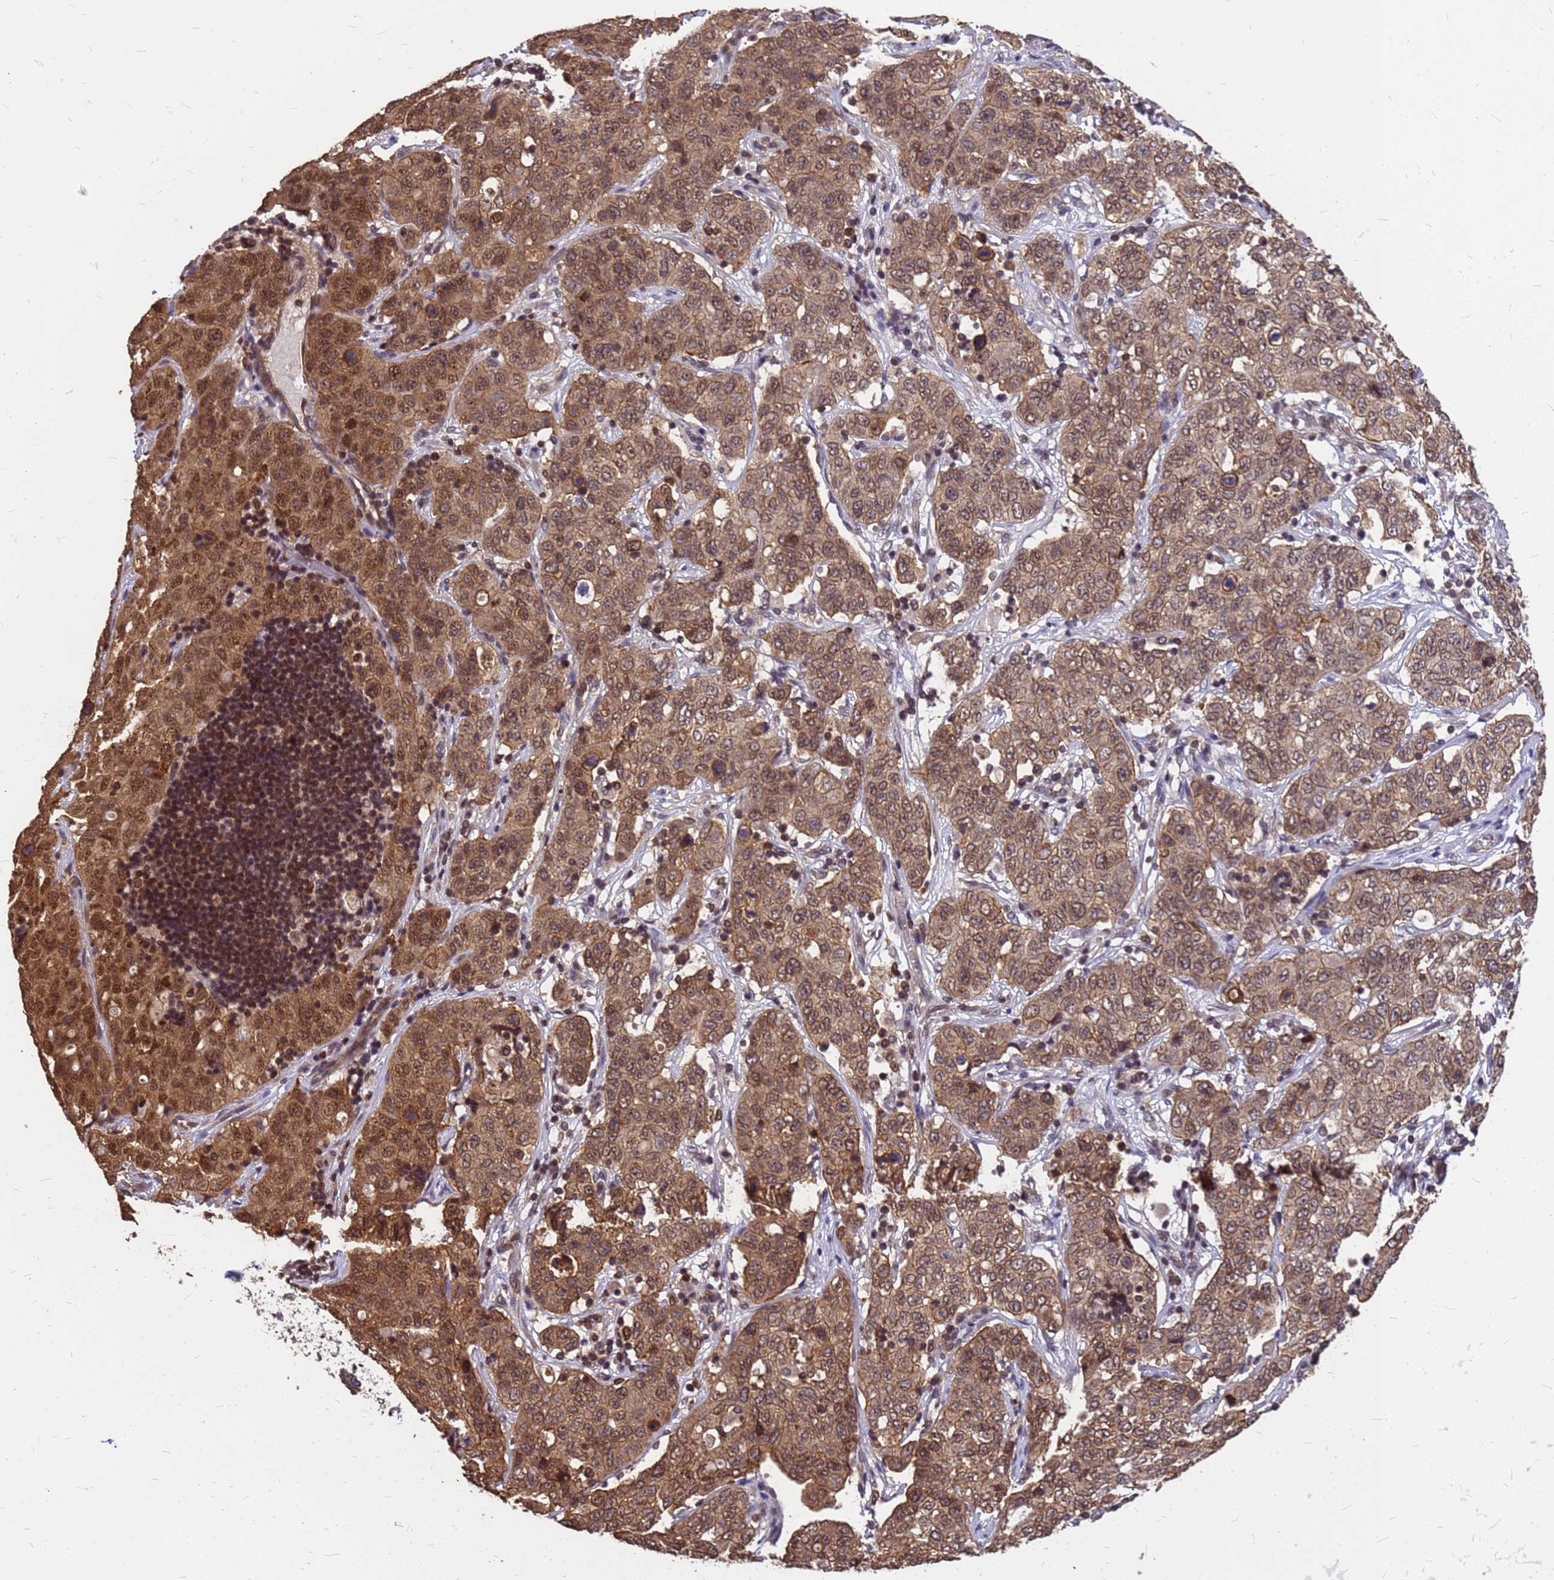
{"staining": {"intensity": "moderate", "quantity": ">75%", "location": "cytoplasmic/membranous,nuclear"}, "tissue": "stomach cancer", "cell_type": "Tumor cells", "image_type": "cancer", "snomed": [{"axis": "morphology", "description": "Normal tissue, NOS"}, {"axis": "morphology", "description": "Adenocarcinoma, NOS"}, {"axis": "topography", "description": "Lymph node"}, {"axis": "topography", "description": "Stomach"}], "caption": "Tumor cells reveal medium levels of moderate cytoplasmic/membranous and nuclear positivity in about >75% of cells in human adenocarcinoma (stomach).", "gene": "C1orf35", "patient": {"sex": "male", "age": 48}}